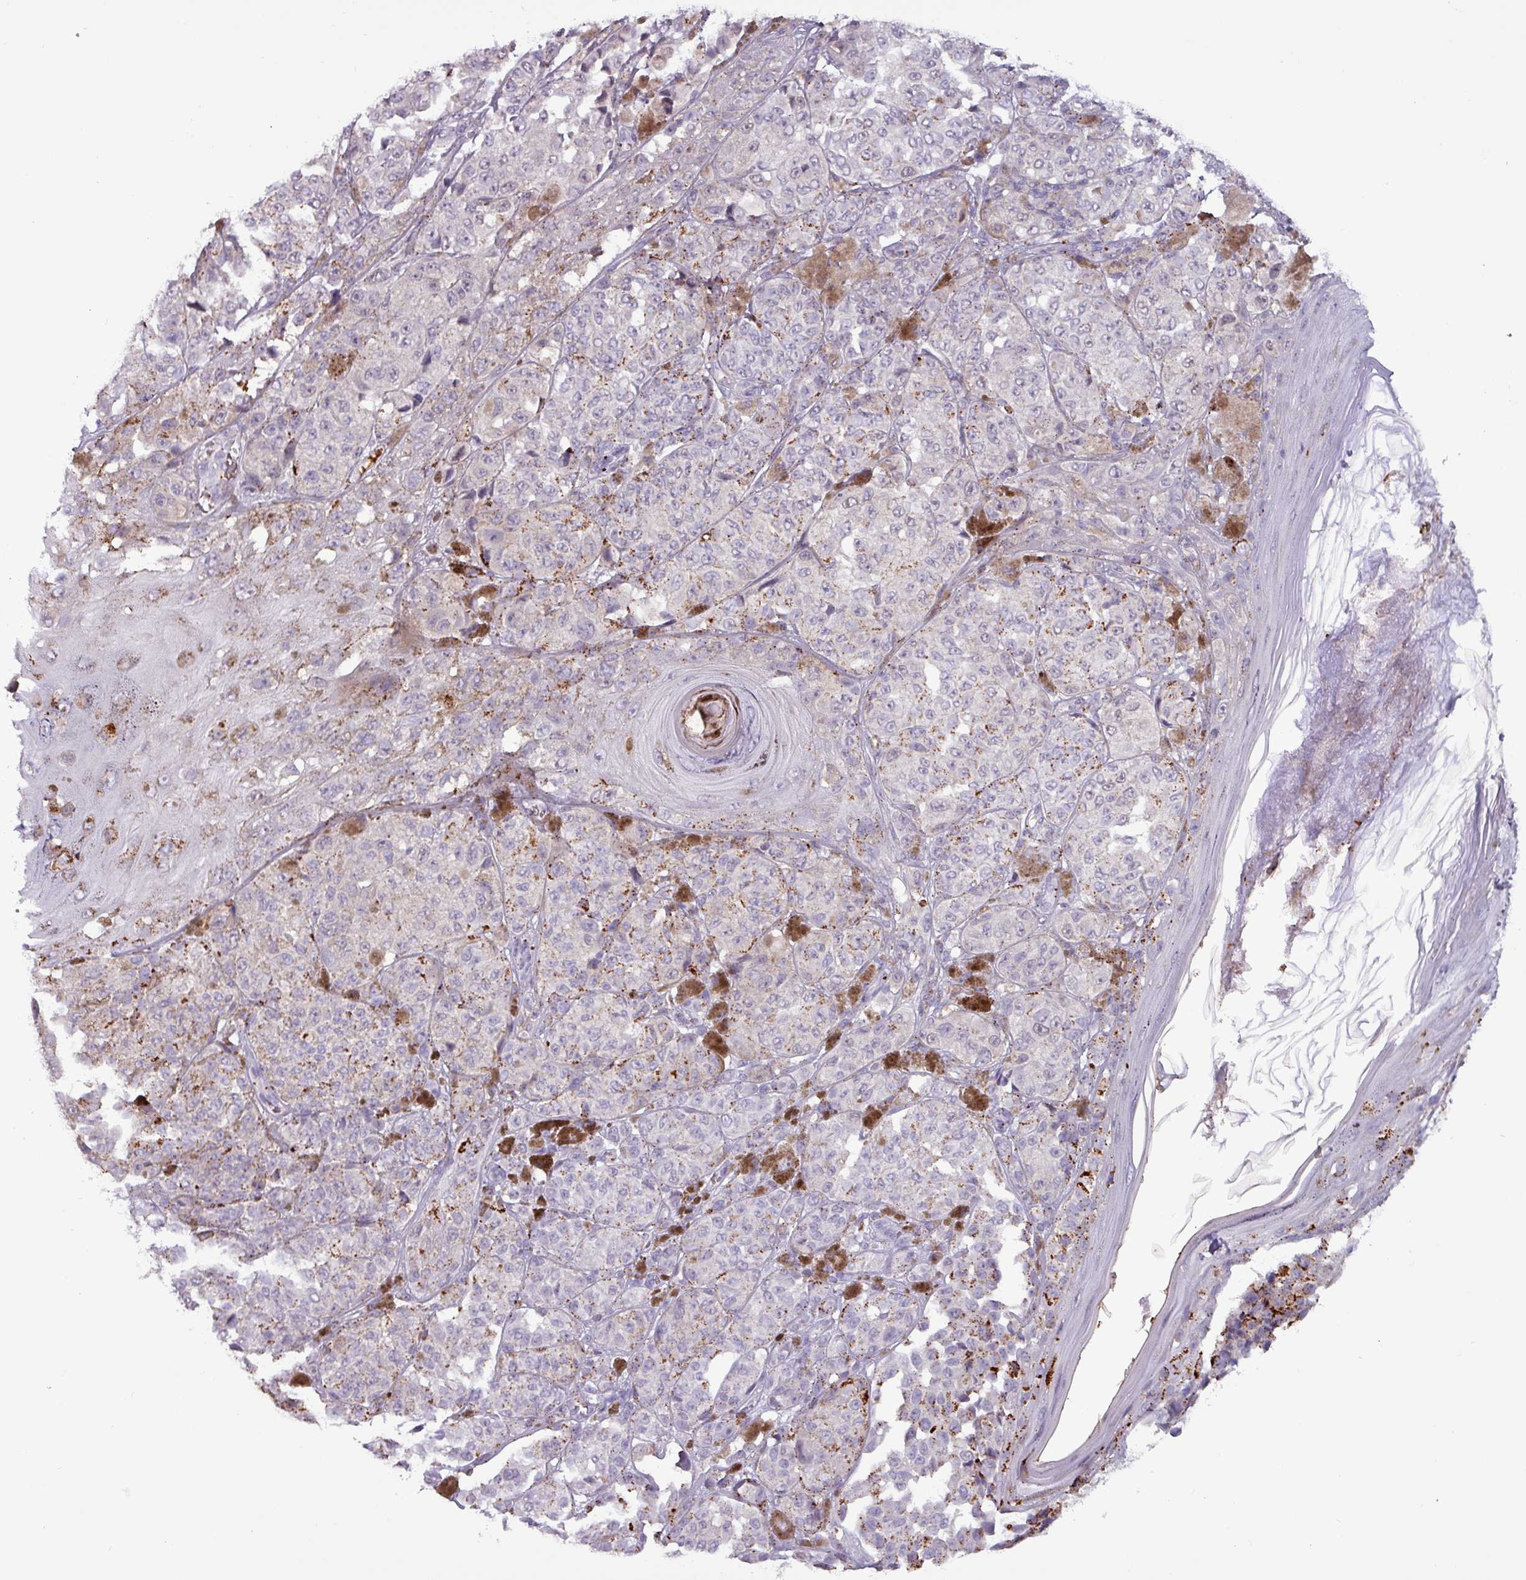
{"staining": {"intensity": "moderate", "quantity": "<25%", "location": "cytoplasmic/membranous"}, "tissue": "melanoma", "cell_type": "Tumor cells", "image_type": "cancer", "snomed": [{"axis": "morphology", "description": "Malignant melanoma, NOS"}, {"axis": "topography", "description": "Skin"}], "caption": "A brown stain highlights moderate cytoplasmic/membranous expression of a protein in melanoma tumor cells.", "gene": "PLIN2", "patient": {"sex": "male", "age": 42}}